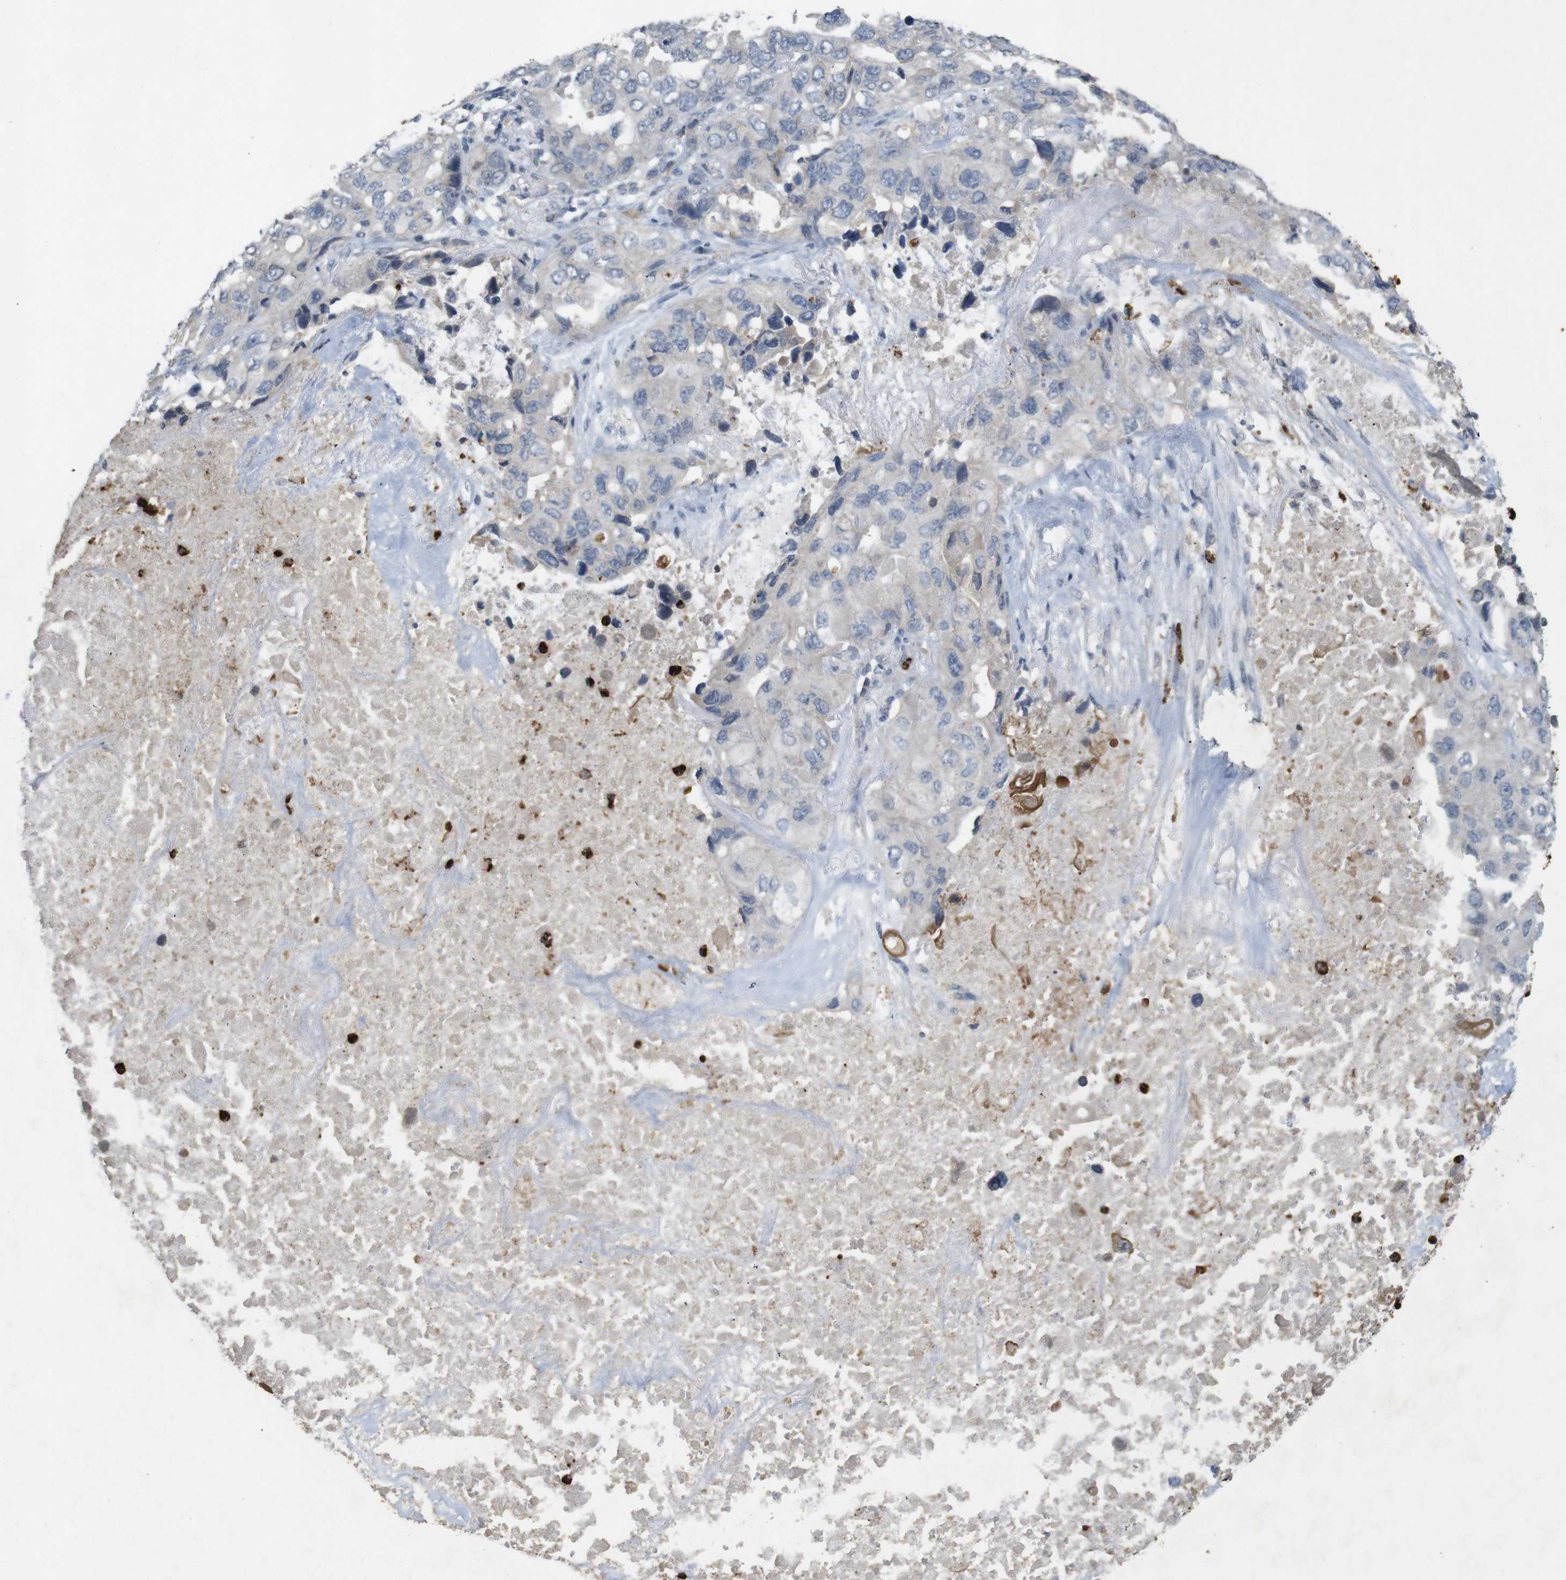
{"staining": {"intensity": "negative", "quantity": "none", "location": "none"}, "tissue": "lung cancer", "cell_type": "Tumor cells", "image_type": "cancer", "snomed": [{"axis": "morphology", "description": "Squamous cell carcinoma, NOS"}, {"axis": "topography", "description": "Lung"}], "caption": "DAB immunohistochemical staining of human lung cancer (squamous cell carcinoma) displays no significant expression in tumor cells. Brightfield microscopy of immunohistochemistry stained with DAB (3,3'-diaminobenzidine) (brown) and hematoxylin (blue), captured at high magnification.", "gene": "TSPAN14", "patient": {"sex": "female", "age": 73}}